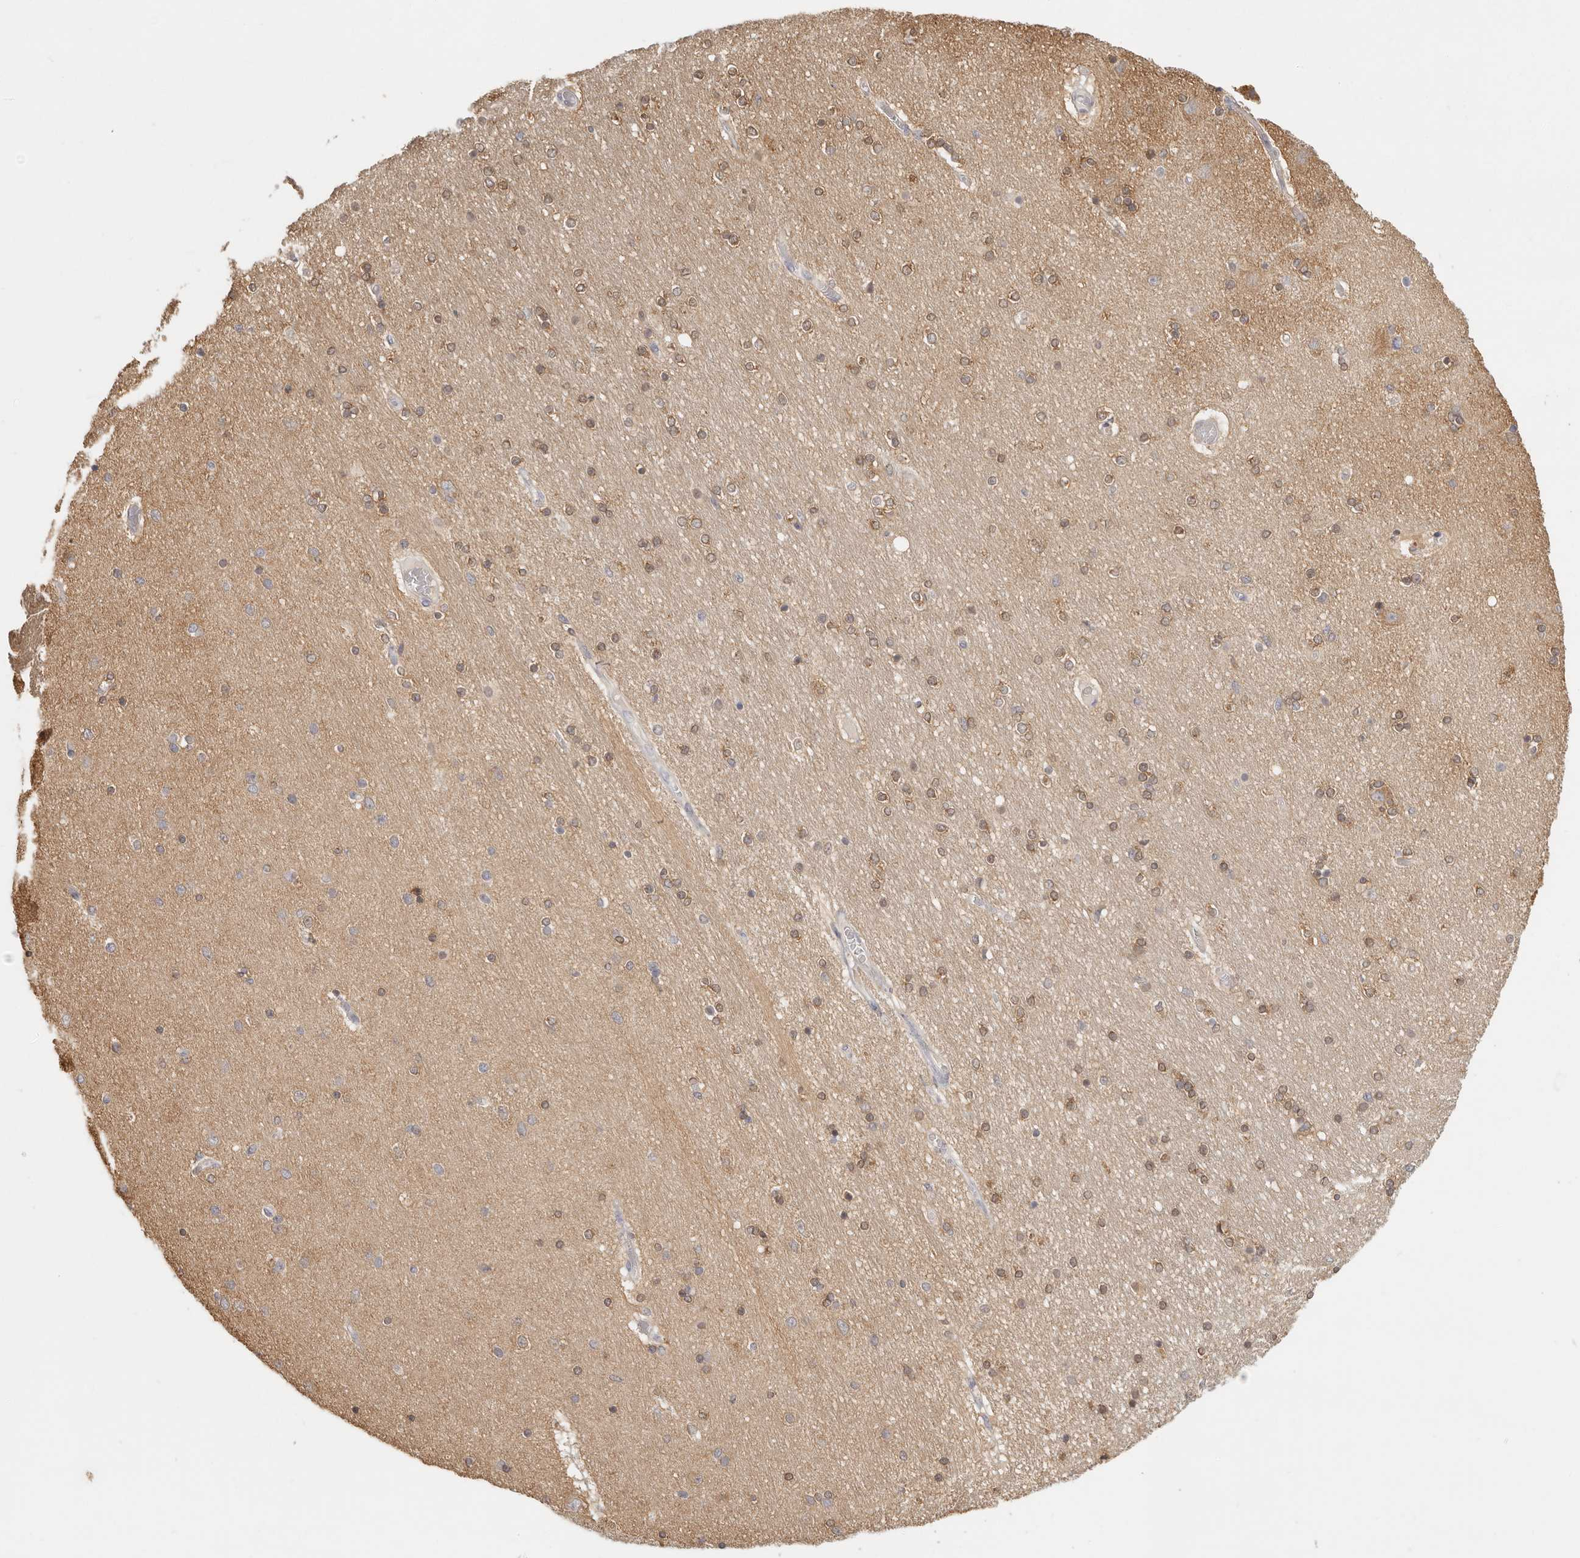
{"staining": {"intensity": "moderate", "quantity": "25%-75%", "location": "cytoplasmic/membranous"}, "tissue": "hippocampus", "cell_type": "Glial cells", "image_type": "normal", "snomed": [{"axis": "morphology", "description": "Normal tissue, NOS"}, {"axis": "topography", "description": "Hippocampus"}], "caption": "IHC histopathology image of benign hippocampus: human hippocampus stained using IHC exhibits medium levels of moderate protein expression localized specifically in the cytoplasmic/membranous of glial cells, appearing as a cytoplasmic/membranous brown color.", "gene": "CSK", "patient": {"sex": "female", "age": 54}}